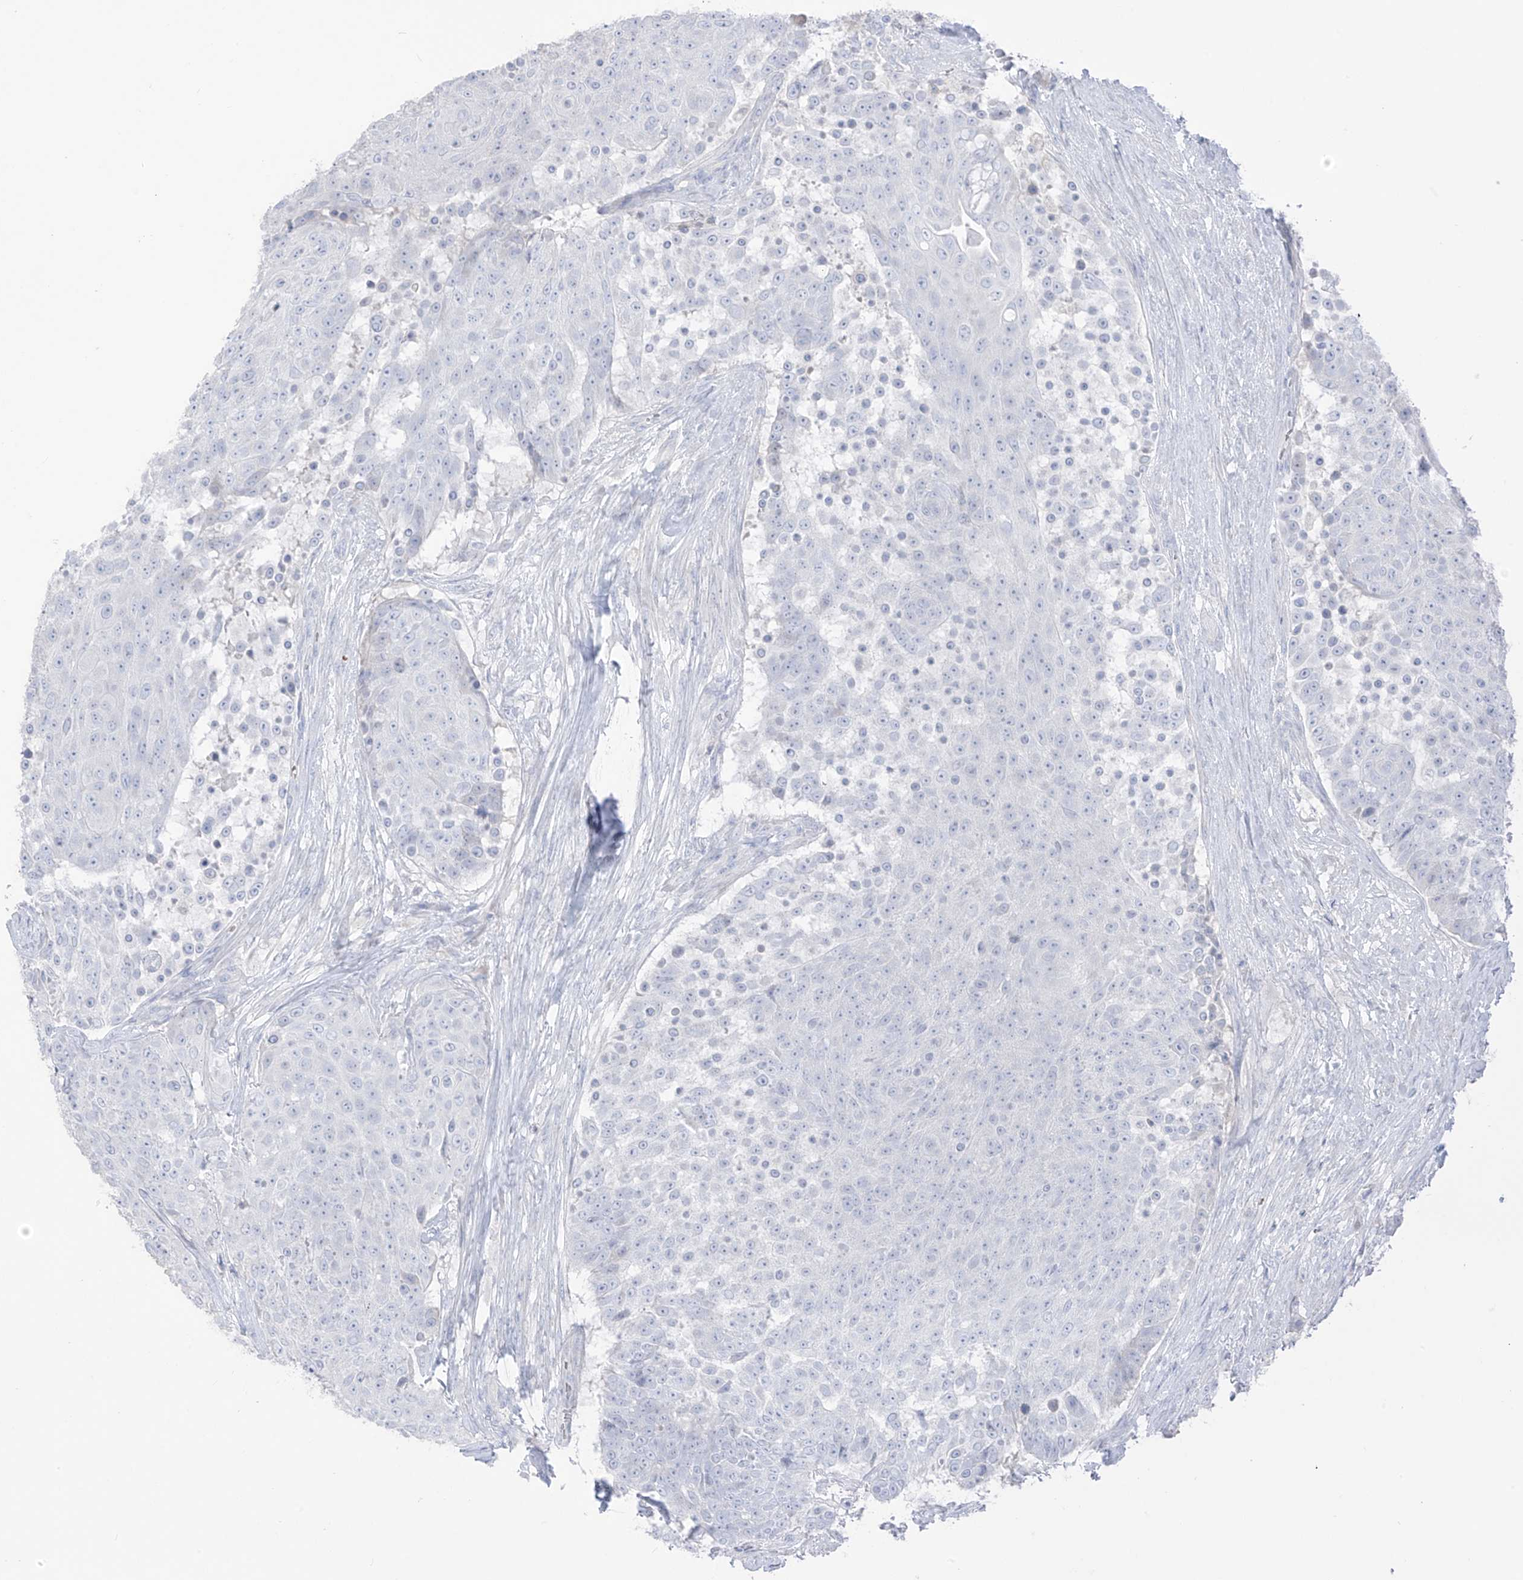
{"staining": {"intensity": "negative", "quantity": "none", "location": "none"}, "tissue": "urothelial cancer", "cell_type": "Tumor cells", "image_type": "cancer", "snomed": [{"axis": "morphology", "description": "Urothelial carcinoma, High grade"}, {"axis": "topography", "description": "Urinary bladder"}], "caption": "Immunohistochemical staining of human urothelial cancer shows no significant expression in tumor cells.", "gene": "ASPRV1", "patient": {"sex": "female", "age": 63}}